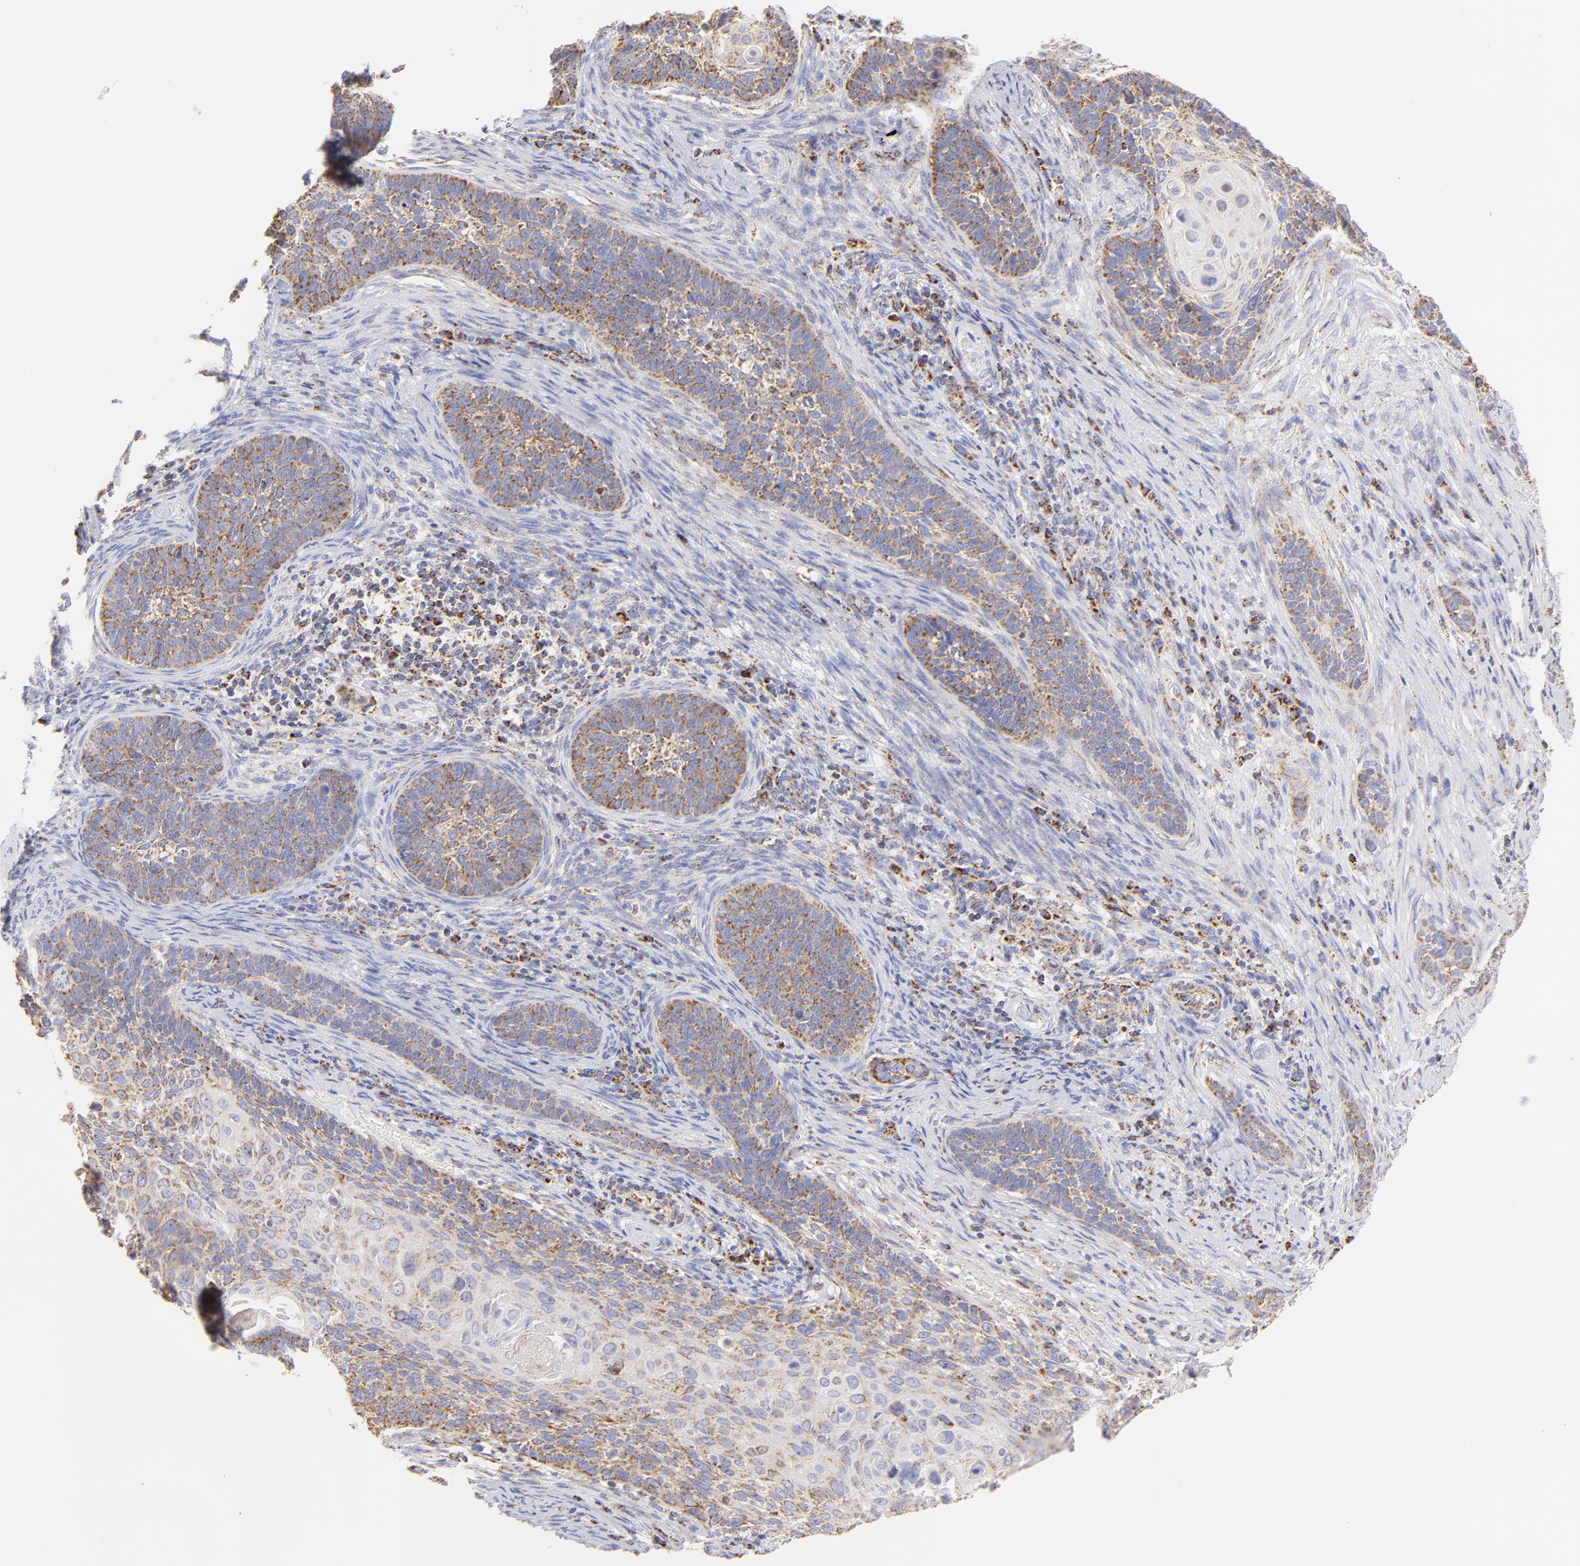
{"staining": {"intensity": "moderate", "quantity": ">75%", "location": "cytoplasmic/membranous"}, "tissue": "cervical cancer", "cell_type": "Tumor cells", "image_type": "cancer", "snomed": [{"axis": "morphology", "description": "Squamous cell carcinoma, NOS"}, {"axis": "topography", "description": "Cervix"}], "caption": "This is an image of IHC staining of squamous cell carcinoma (cervical), which shows moderate positivity in the cytoplasmic/membranous of tumor cells.", "gene": "ECH1", "patient": {"sex": "female", "age": 33}}